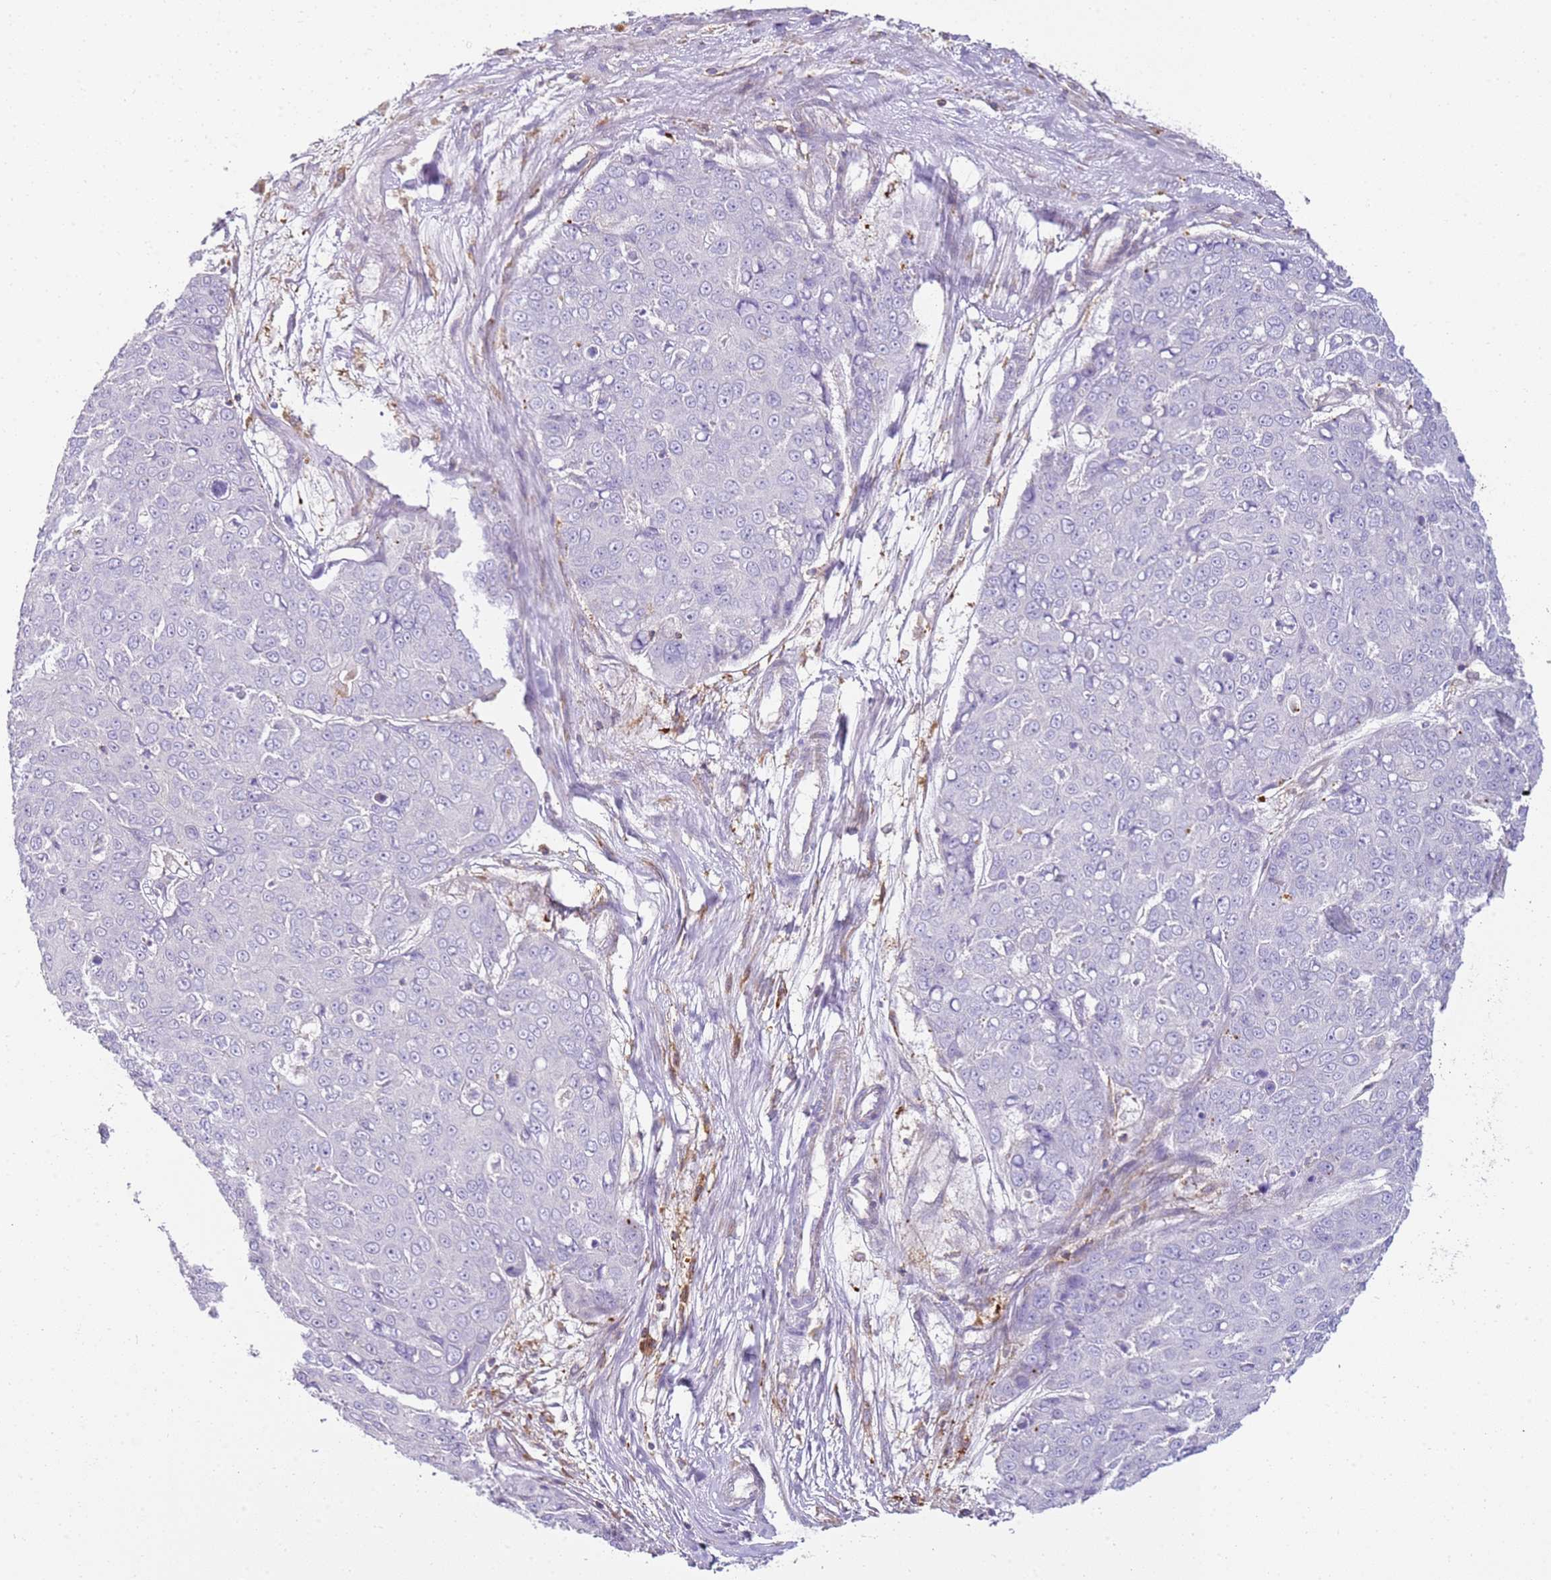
{"staining": {"intensity": "negative", "quantity": "none", "location": "none"}, "tissue": "skin cancer", "cell_type": "Tumor cells", "image_type": "cancer", "snomed": [{"axis": "morphology", "description": "Squamous cell carcinoma, NOS"}, {"axis": "topography", "description": "Skin"}], "caption": "Protein analysis of skin squamous cell carcinoma demonstrates no significant staining in tumor cells. (DAB immunohistochemistry with hematoxylin counter stain).", "gene": "FPR1", "patient": {"sex": "male", "age": 71}}